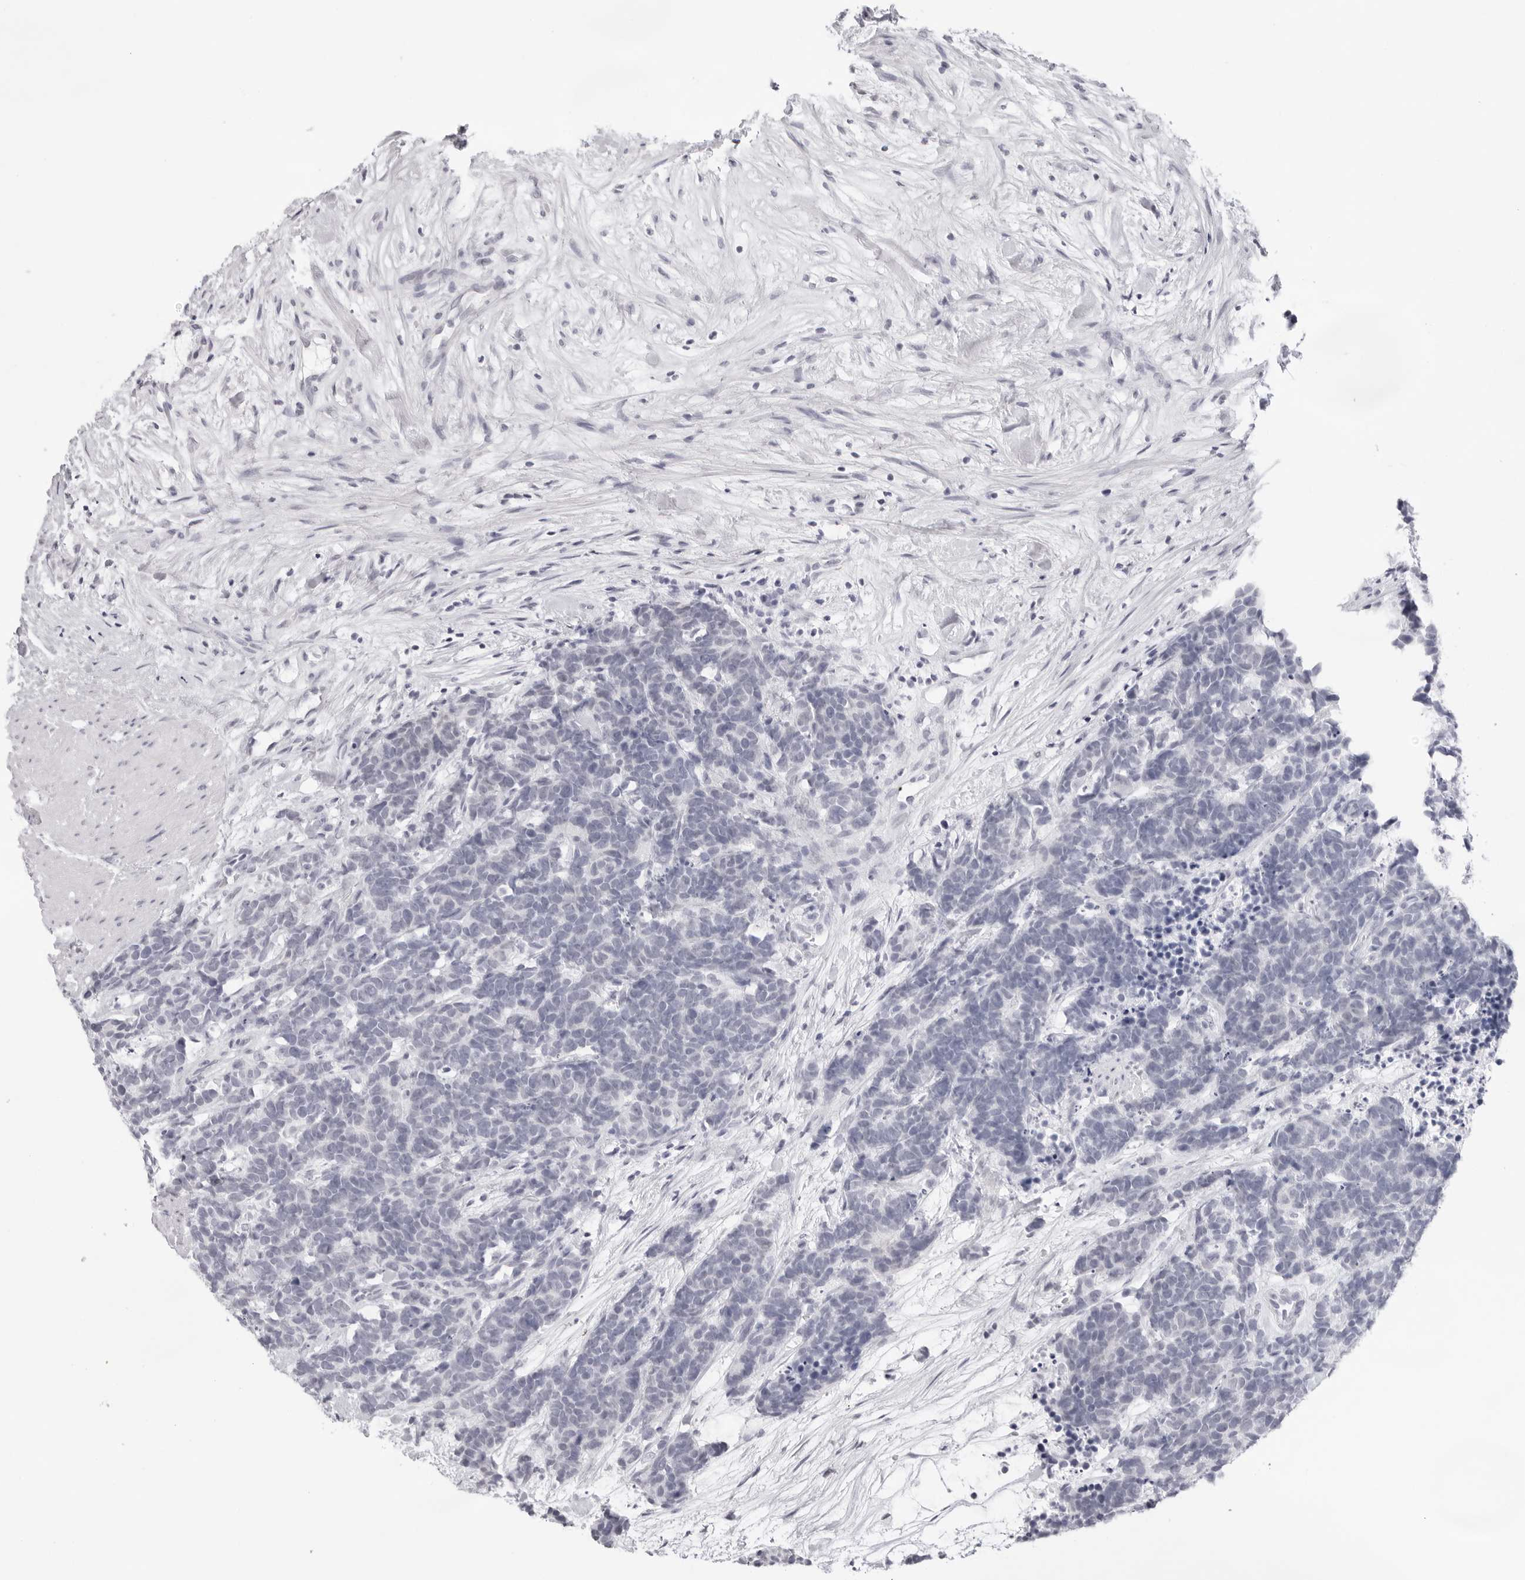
{"staining": {"intensity": "negative", "quantity": "none", "location": "none"}, "tissue": "carcinoid", "cell_type": "Tumor cells", "image_type": "cancer", "snomed": [{"axis": "morphology", "description": "Carcinoma, NOS"}, {"axis": "morphology", "description": "Carcinoid, malignant, NOS"}, {"axis": "topography", "description": "Urinary bladder"}], "caption": "Micrograph shows no protein staining in tumor cells of carcinoid tissue. (IHC, brightfield microscopy, high magnification).", "gene": "KLK12", "patient": {"sex": "male", "age": 57}}